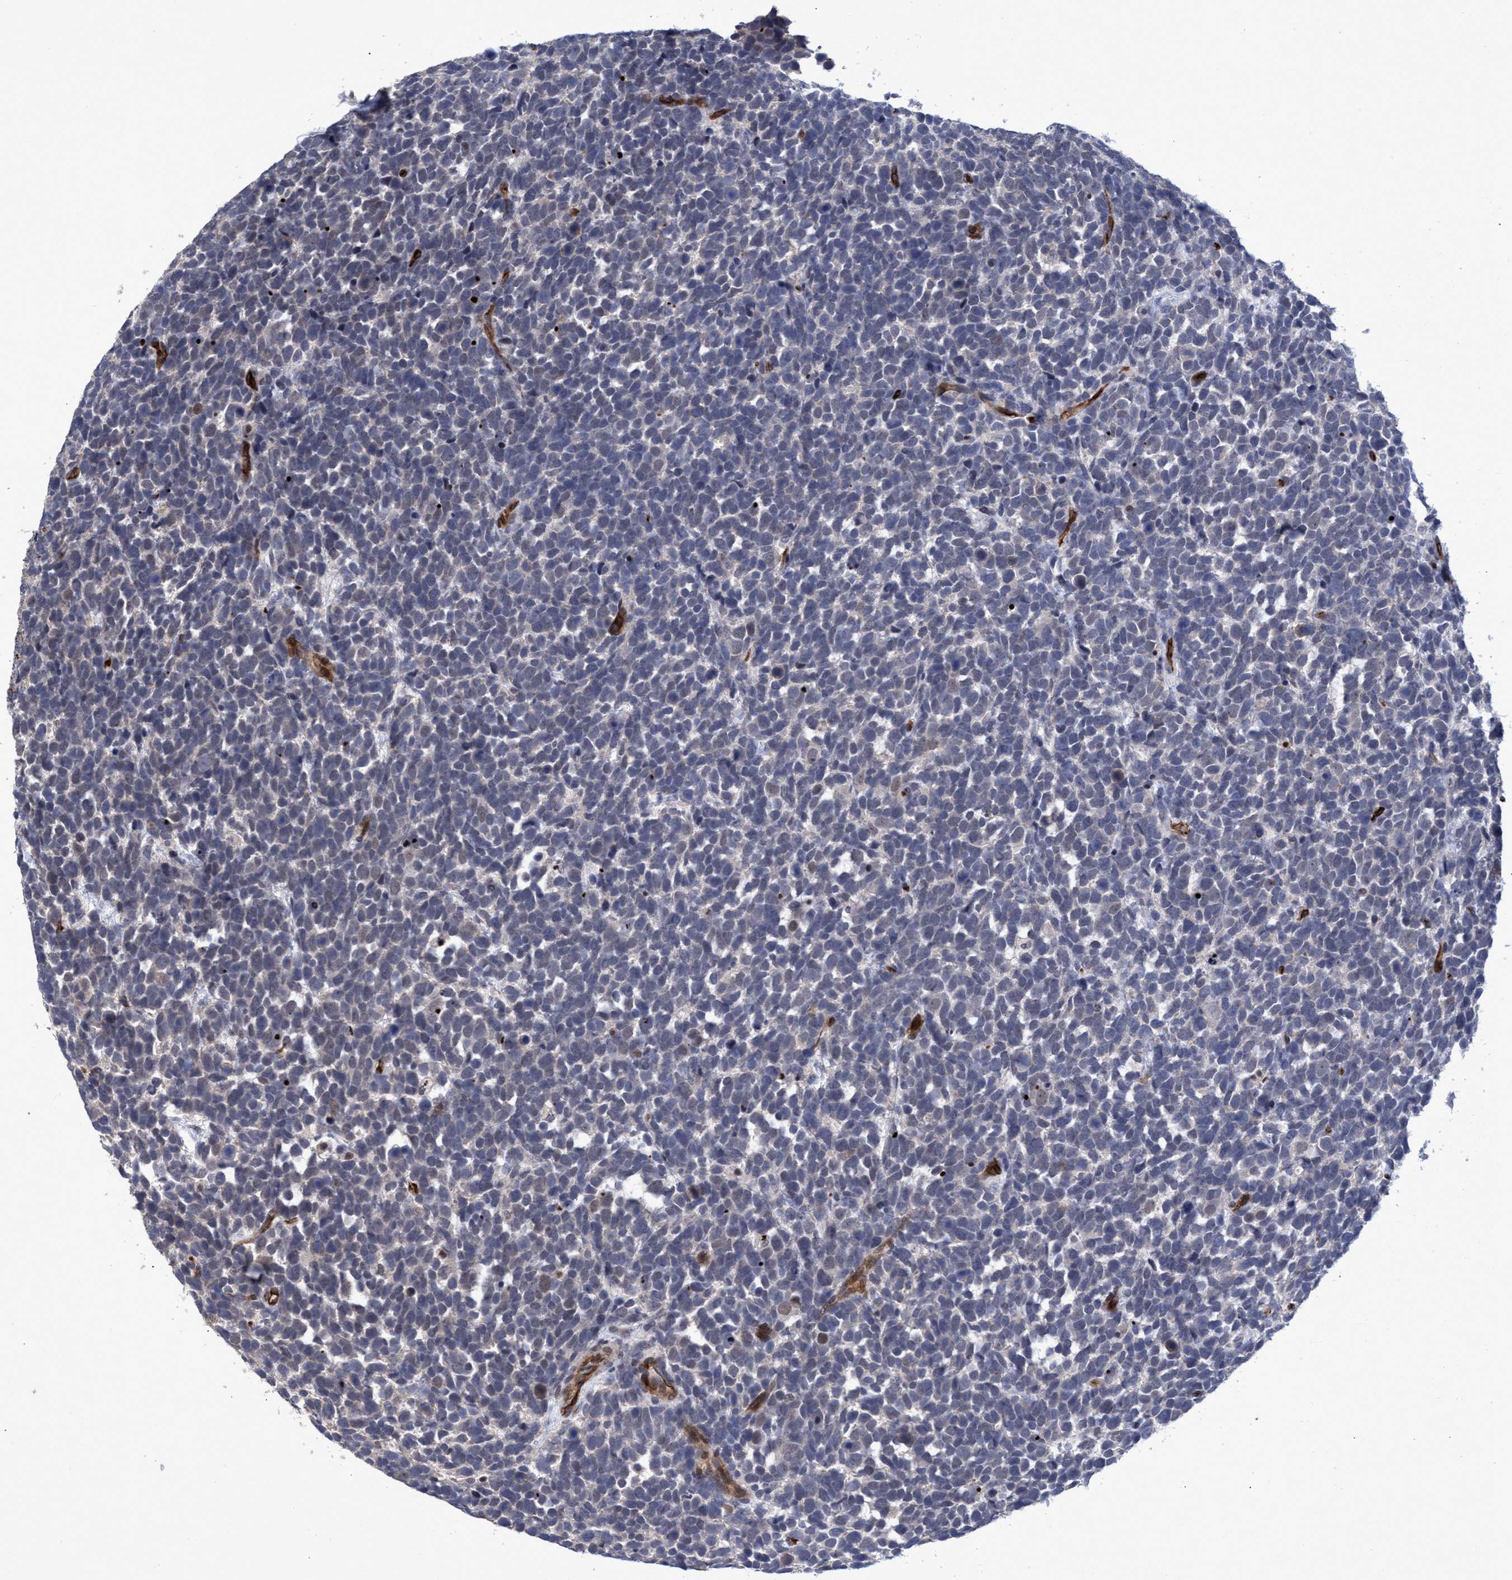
{"staining": {"intensity": "negative", "quantity": "none", "location": "none"}, "tissue": "urothelial cancer", "cell_type": "Tumor cells", "image_type": "cancer", "snomed": [{"axis": "morphology", "description": "Urothelial carcinoma, High grade"}, {"axis": "topography", "description": "Urinary bladder"}], "caption": "Immunohistochemical staining of human urothelial cancer exhibits no significant staining in tumor cells.", "gene": "ZNF750", "patient": {"sex": "female", "age": 82}}